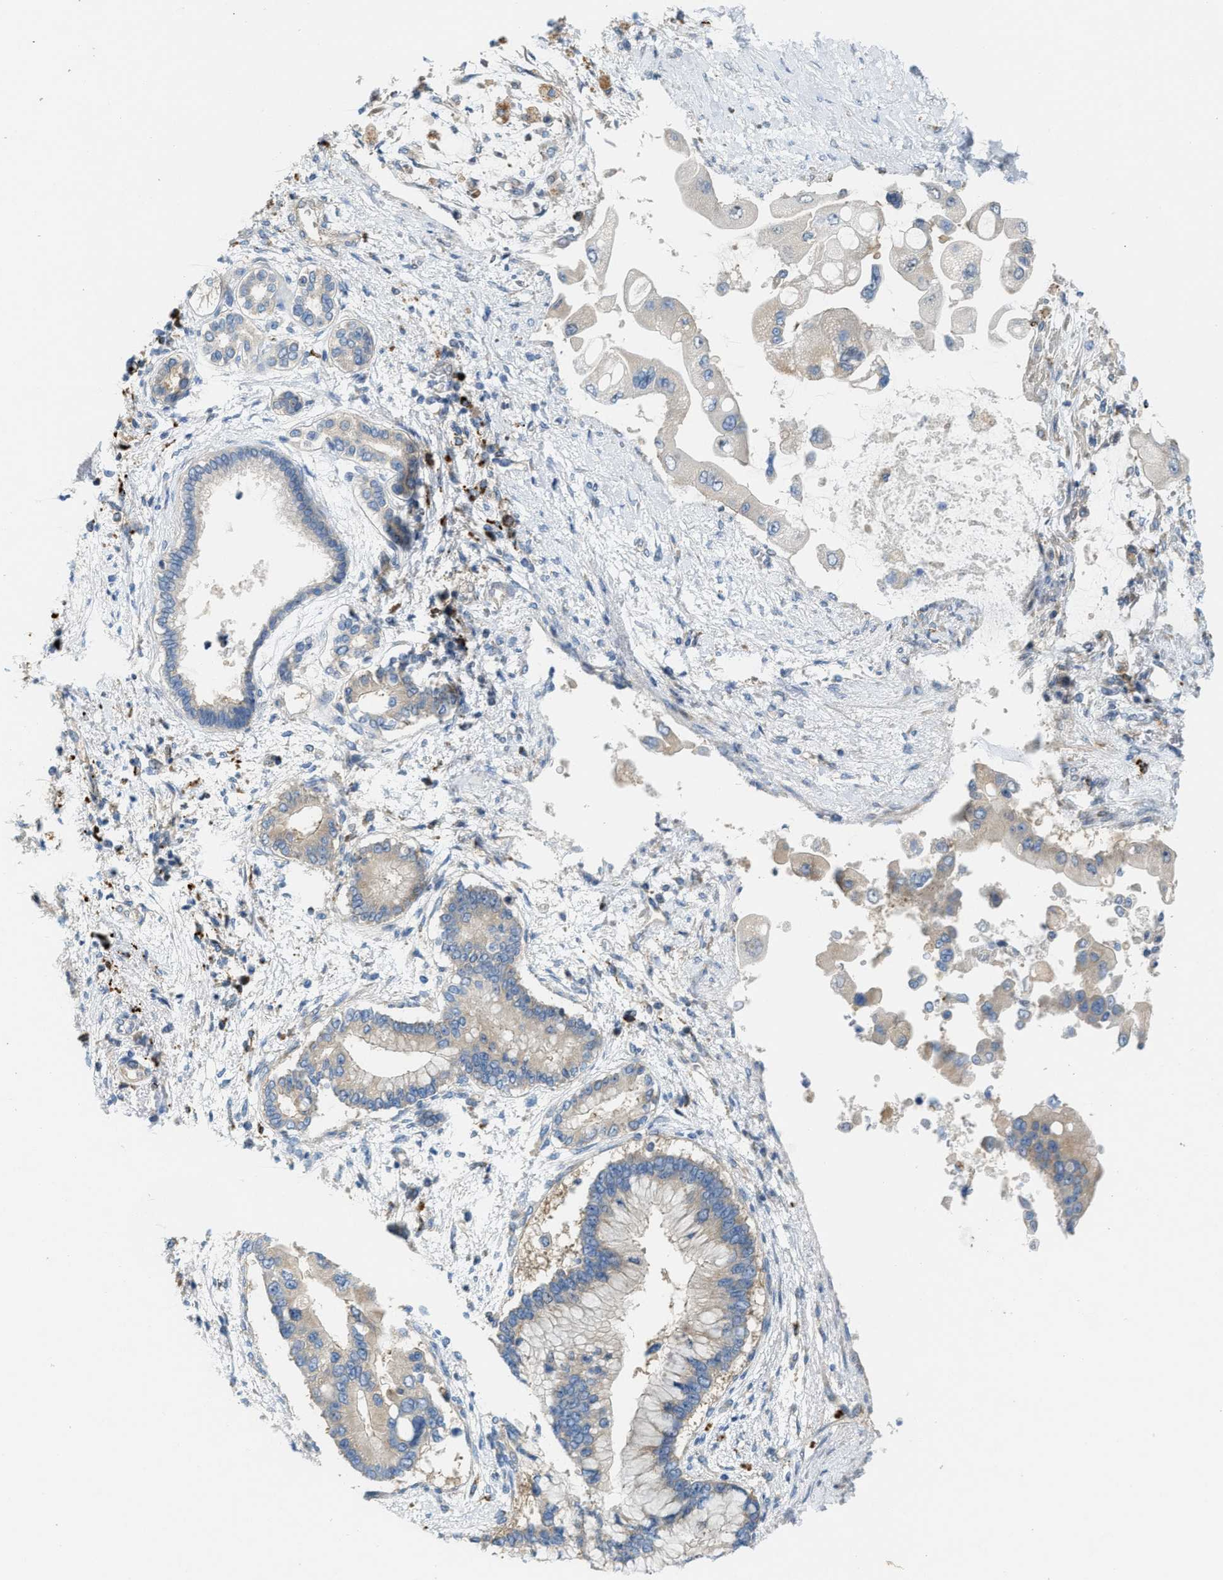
{"staining": {"intensity": "weak", "quantity": "25%-75%", "location": "cytoplasmic/membranous"}, "tissue": "liver cancer", "cell_type": "Tumor cells", "image_type": "cancer", "snomed": [{"axis": "morphology", "description": "Cholangiocarcinoma"}, {"axis": "topography", "description": "Liver"}], "caption": "A high-resolution image shows immunohistochemistry (IHC) staining of liver cancer (cholangiocarcinoma), which exhibits weak cytoplasmic/membranous expression in approximately 25%-75% of tumor cells. The staining is performed using DAB brown chromogen to label protein expression. The nuclei are counter-stained blue using hematoxylin.", "gene": "KLHDC10", "patient": {"sex": "male", "age": 50}}